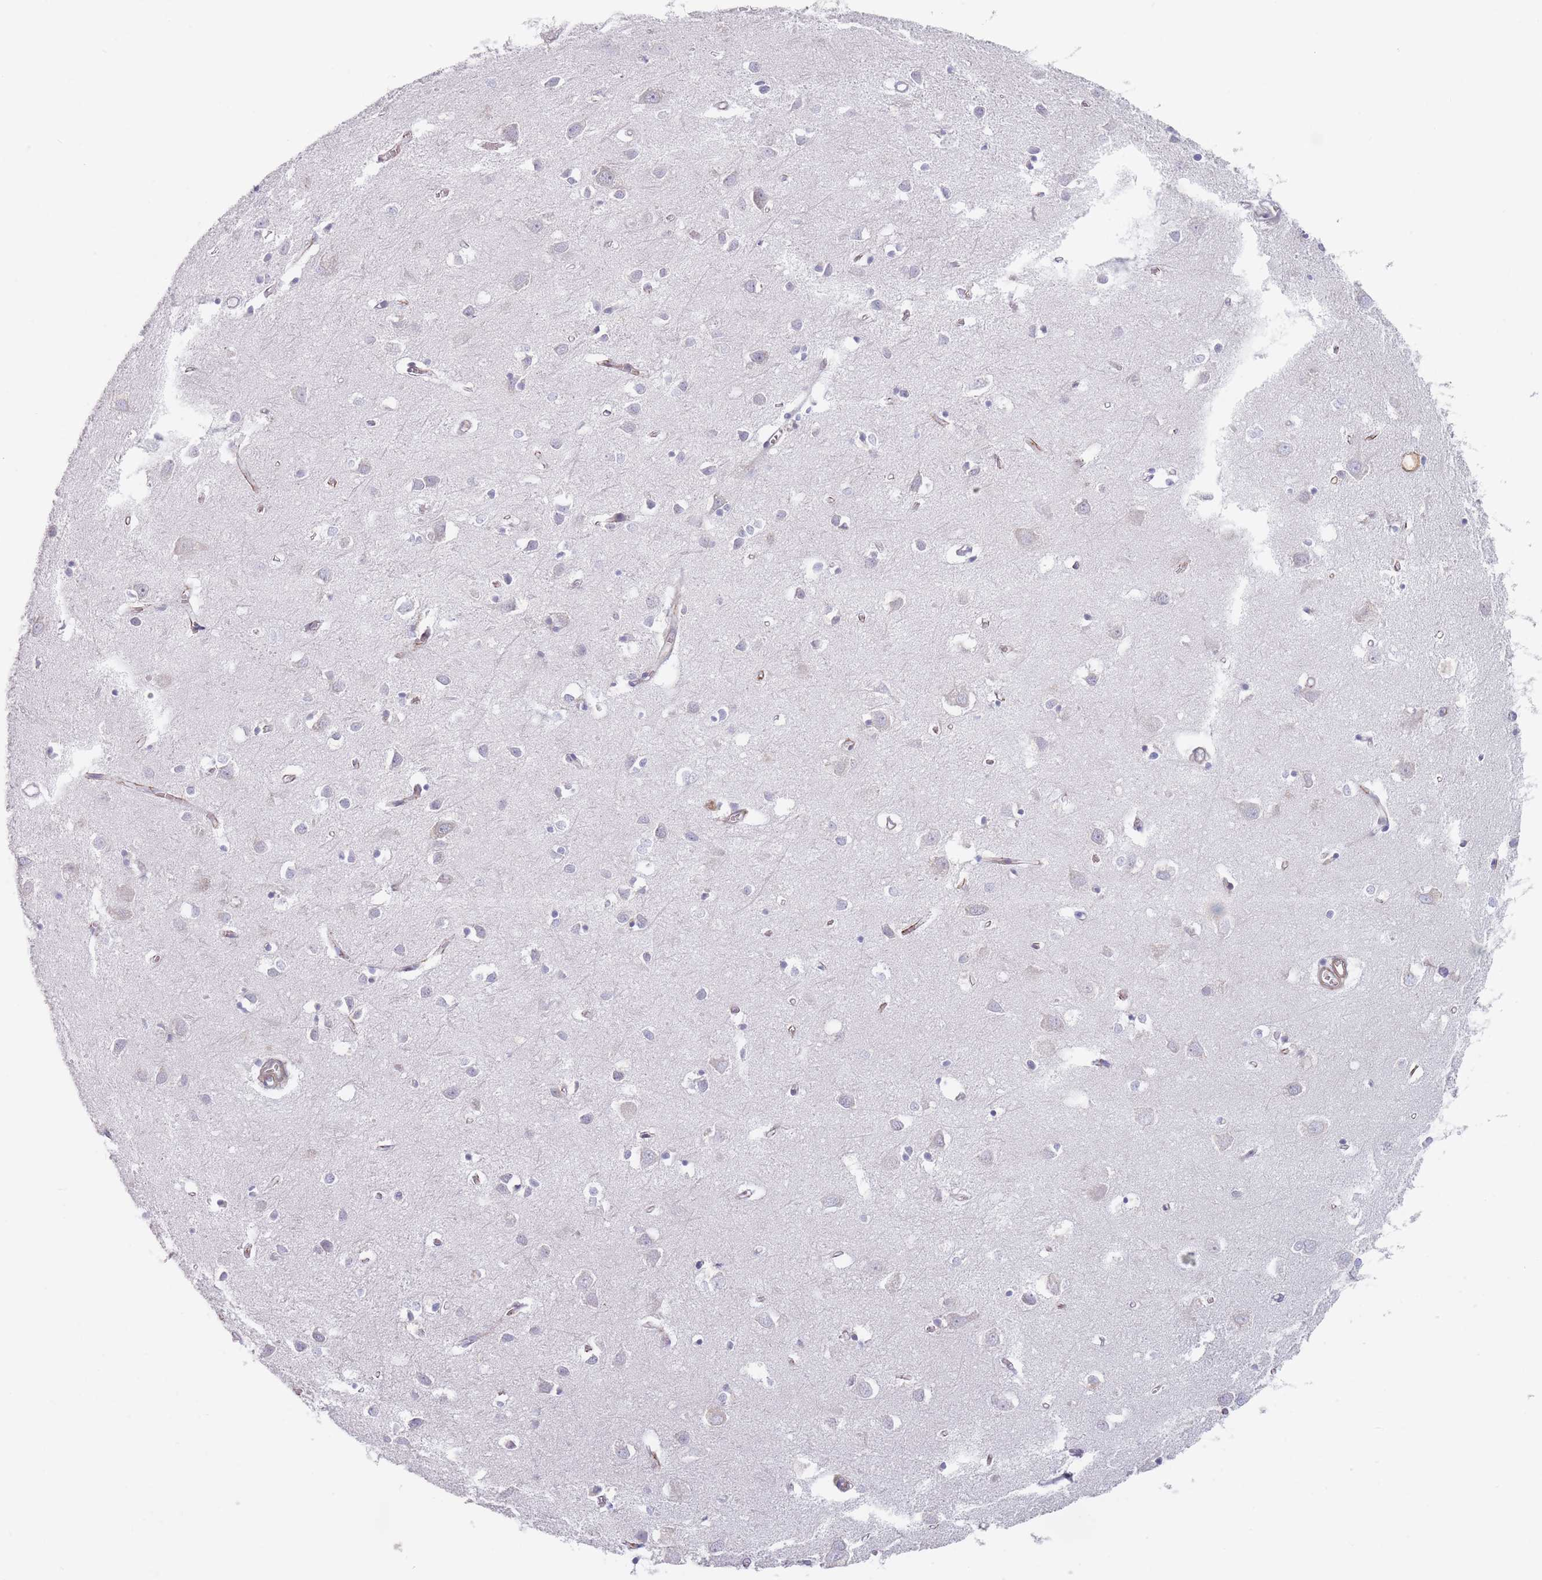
{"staining": {"intensity": "moderate", "quantity": "25%-75%", "location": "cytoplasmic/membranous"}, "tissue": "cerebral cortex", "cell_type": "Endothelial cells", "image_type": "normal", "snomed": [{"axis": "morphology", "description": "Normal tissue, NOS"}, {"axis": "topography", "description": "Cerebral cortex"}], "caption": "Unremarkable cerebral cortex demonstrates moderate cytoplasmic/membranous positivity in about 25%-75% of endothelial cells, visualized by immunohistochemistry. (brown staining indicates protein expression, while blue staining denotes nuclei).", "gene": "ERBIN", "patient": {"sex": "female", "age": 64}}